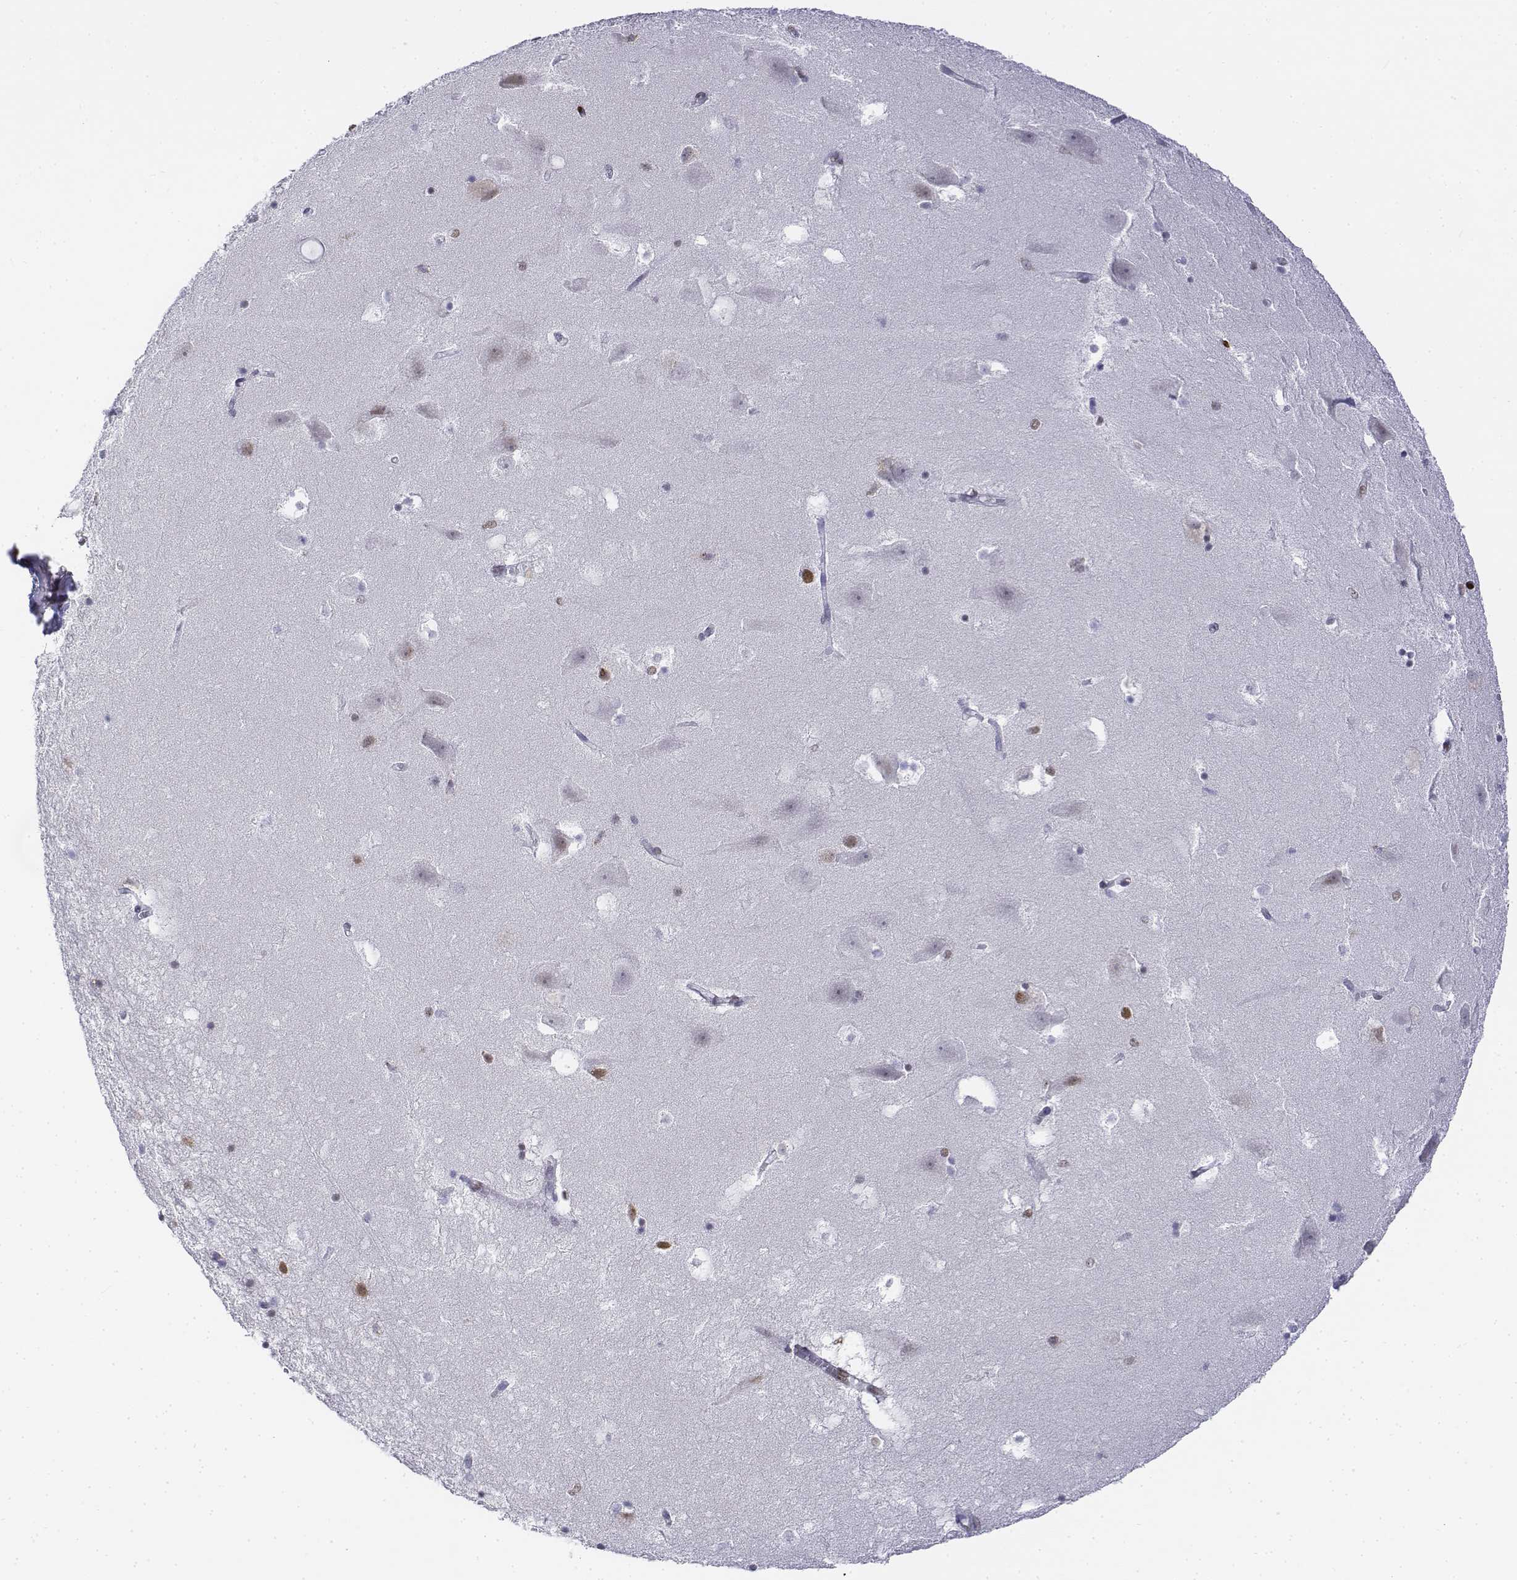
{"staining": {"intensity": "weak", "quantity": "25%-75%", "location": "nuclear"}, "tissue": "hippocampus", "cell_type": "Glial cells", "image_type": "normal", "snomed": [{"axis": "morphology", "description": "Normal tissue, NOS"}, {"axis": "topography", "description": "Hippocampus"}], "caption": "Benign hippocampus demonstrates weak nuclear staining in about 25%-75% of glial cells.", "gene": "CD3E", "patient": {"sex": "male", "age": 58}}